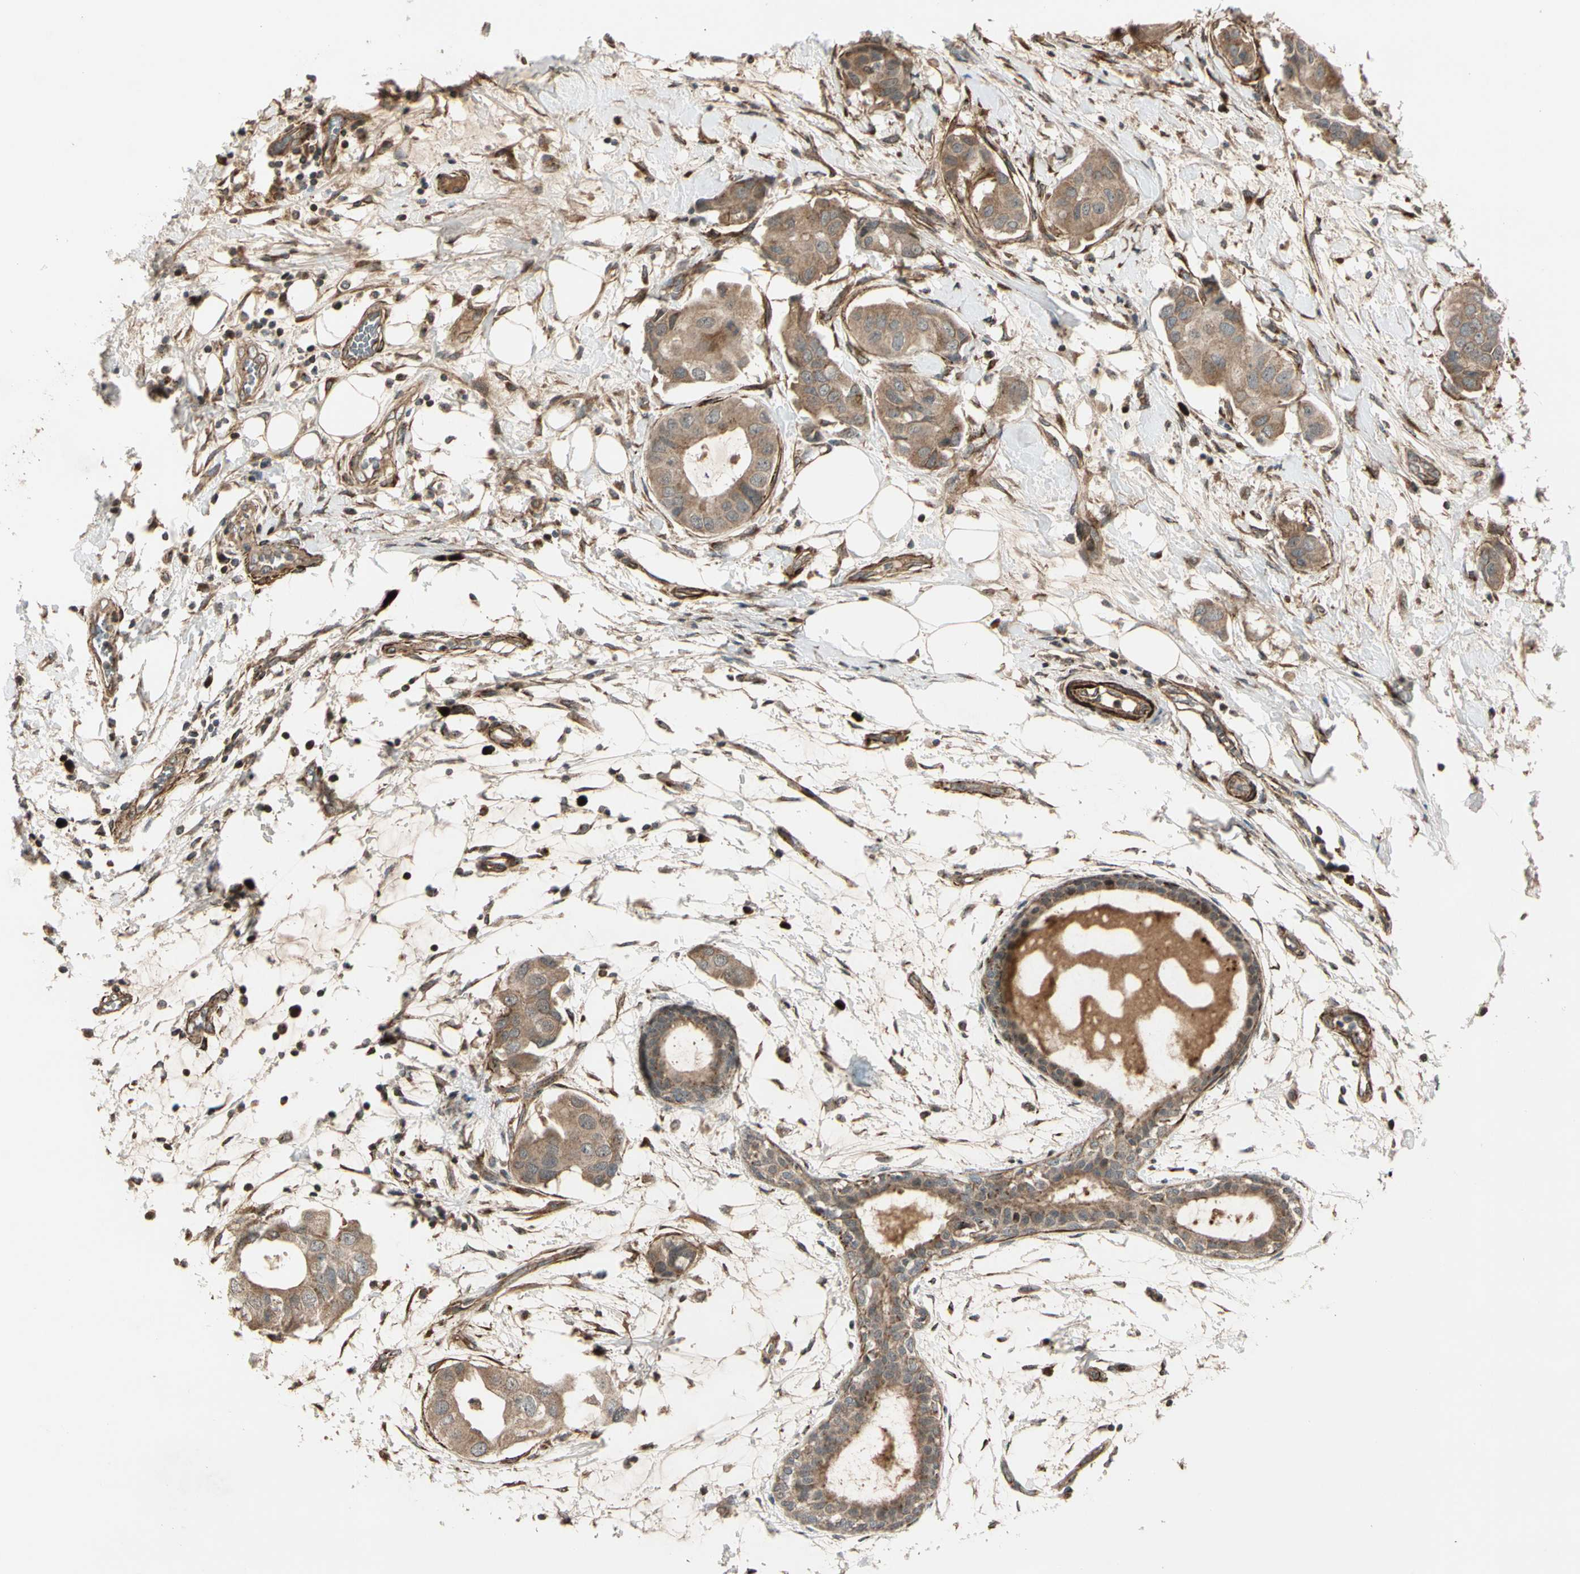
{"staining": {"intensity": "moderate", "quantity": ">75%", "location": "cytoplasmic/membranous"}, "tissue": "breast cancer", "cell_type": "Tumor cells", "image_type": "cancer", "snomed": [{"axis": "morphology", "description": "Duct carcinoma"}, {"axis": "topography", "description": "Breast"}], "caption": "This image reveals IHC staining of breast cancer (intraductal carcinoma), with medium moderate cytoplasmic/membranous positivity in about >75% of tumor cells.", "gene": "GCK", "patient": {"sex": "female", "age": 40}}